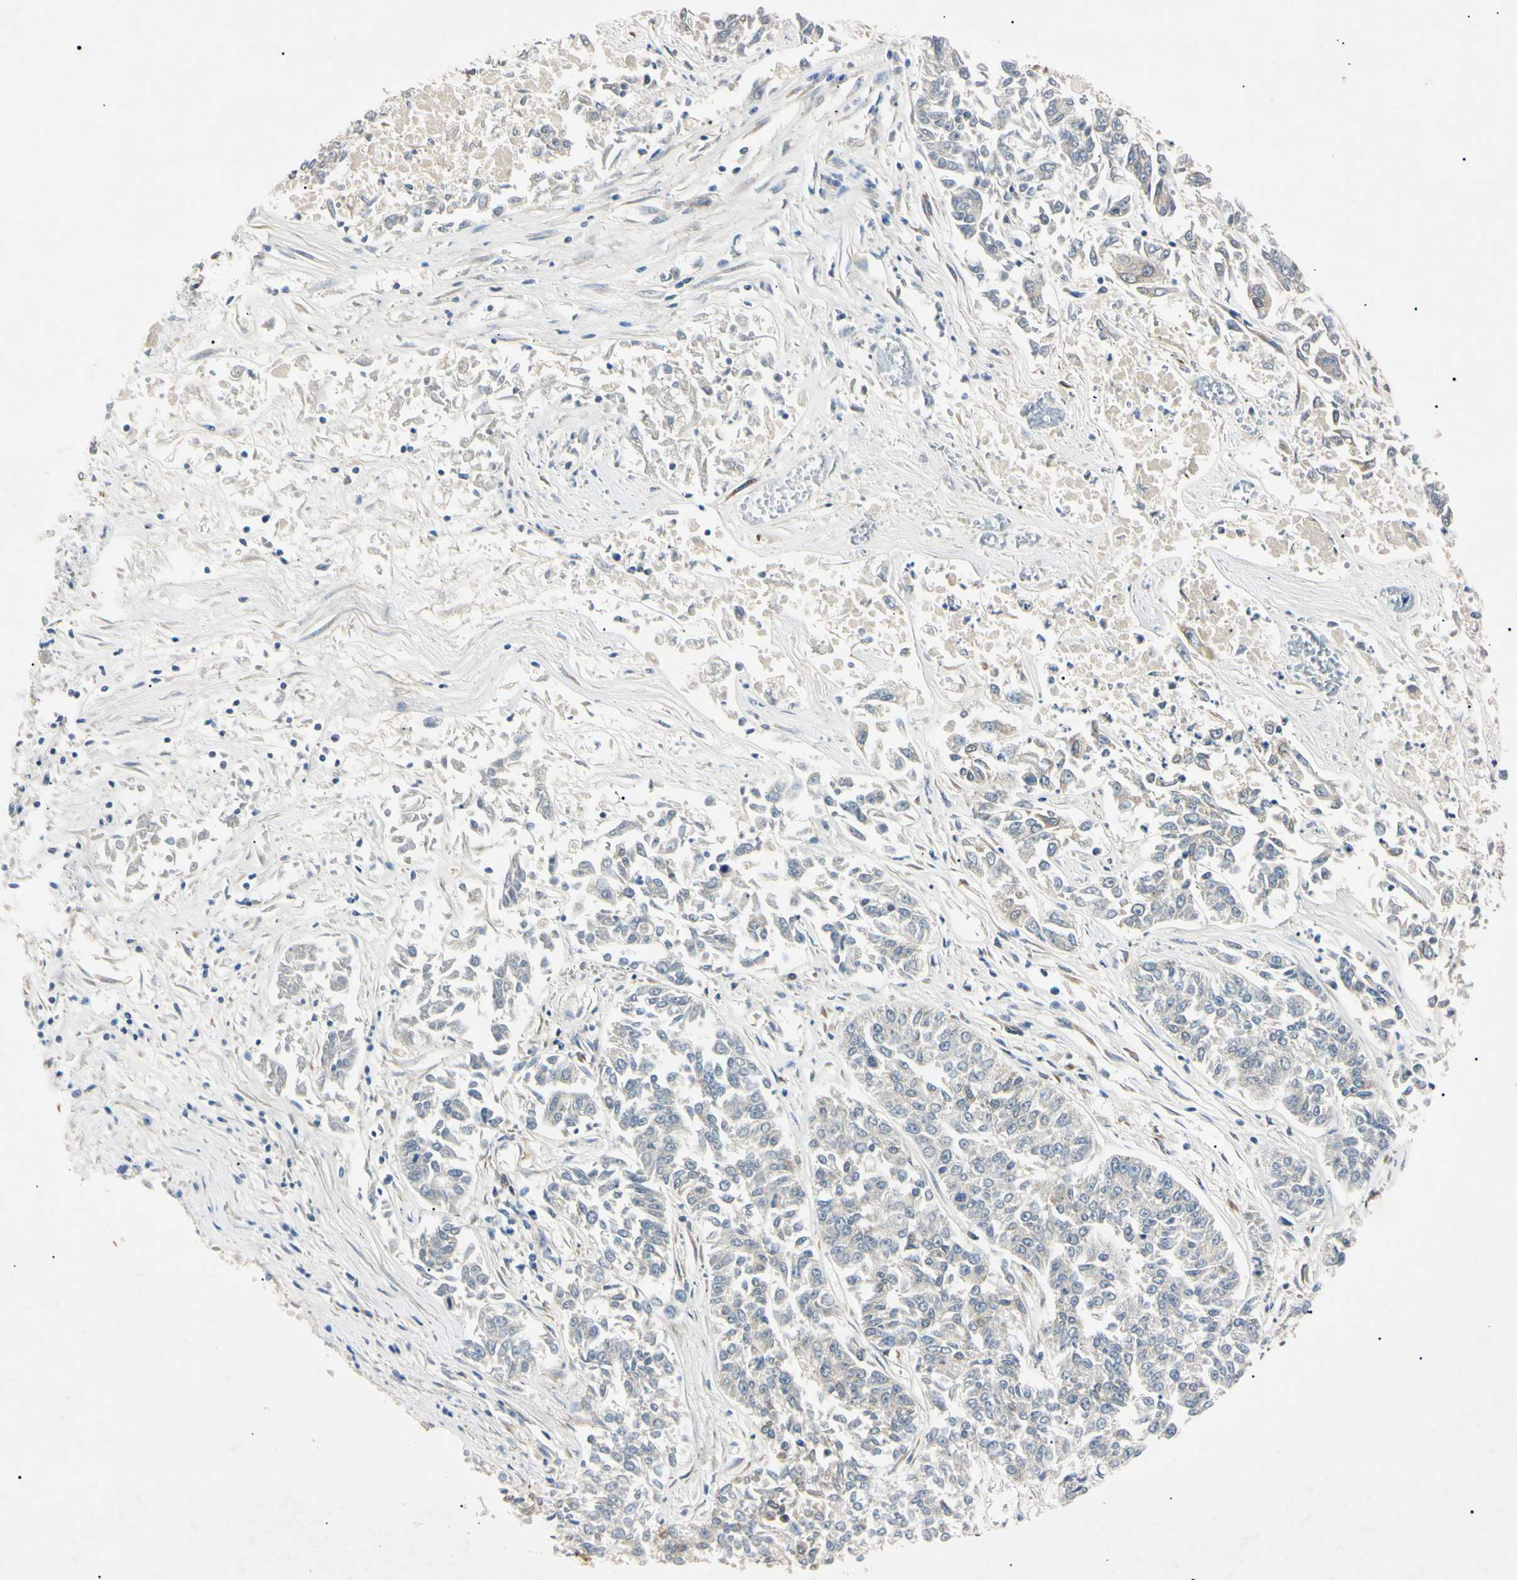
{"staining": {"intensity": "weak", "quantity": "<25%", "location": "cytoplasmic/membranous"}, "tissue": "lung cancer", "cell_type": "Tumor cells", "image_type": "cancer", "snomed": [{"axis": "morphology", "description": "Adenocarcinoma, NOS"}, {"axis": "topography", "description": "Lung"}], "caption": "The image exhibits no significant staining in tumor cells of lung adenocarcinoma.", "gene": "DNAJB12", "patient": {"sex": "male", "age": 84}}